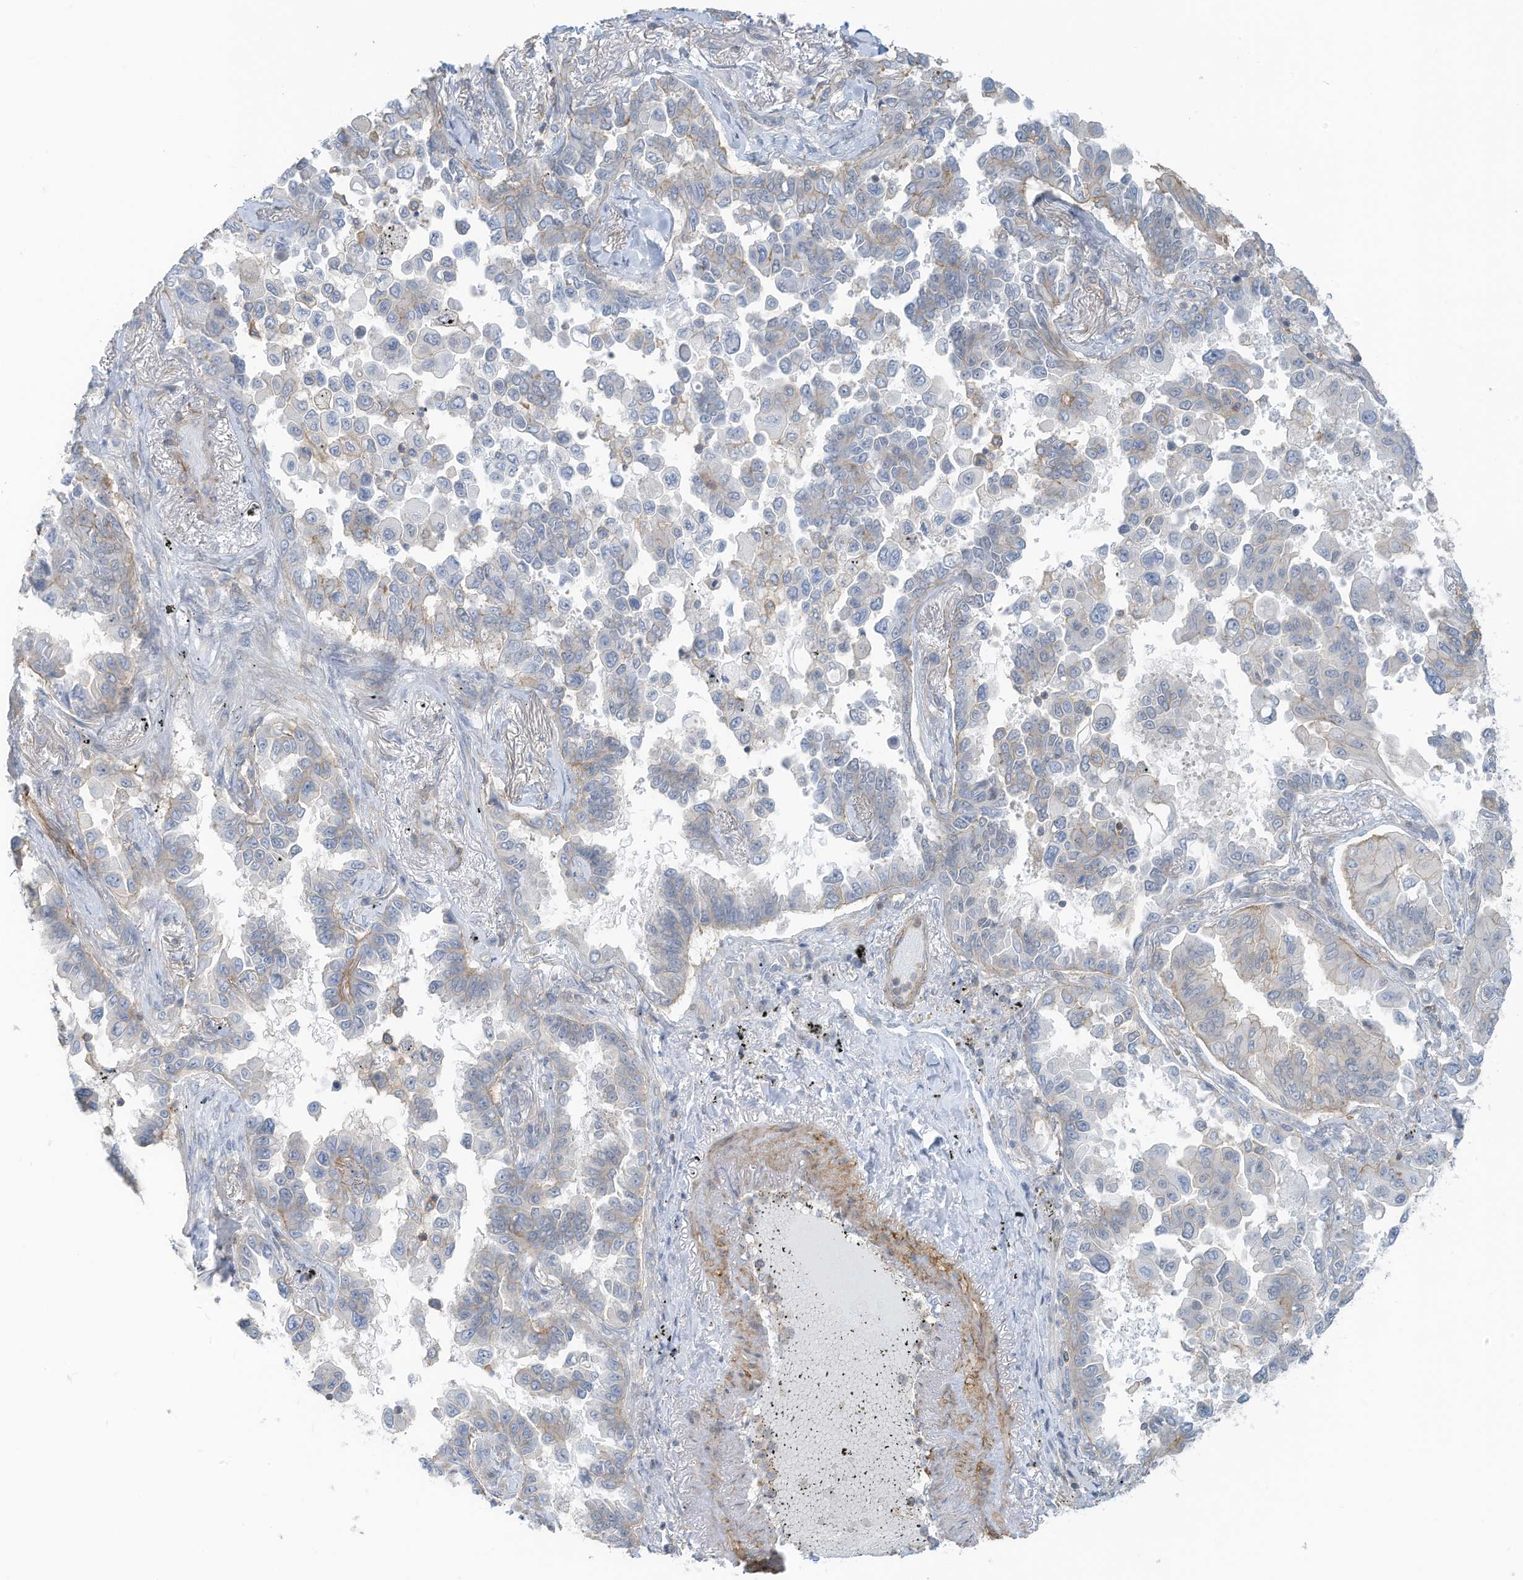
{"staining": {"intensity": "negative", "quantity": "none", "location": "none"}, "tissue": "lung cancer", "cell_type": "Tumor cells", "image_type": "cancer", "snomed": [{"axis": "morphology", "description": "Adenocarcinoma, NOS"}, {"axis": "topography", "description": "Lung"}], "caption": "Immunohistochemical staining of lung cancer (adenocarcinoma) reveals no significant expression in tumor cells.", "gene": "ZNF846", "patient": {"sex": "female", "age": 67}}